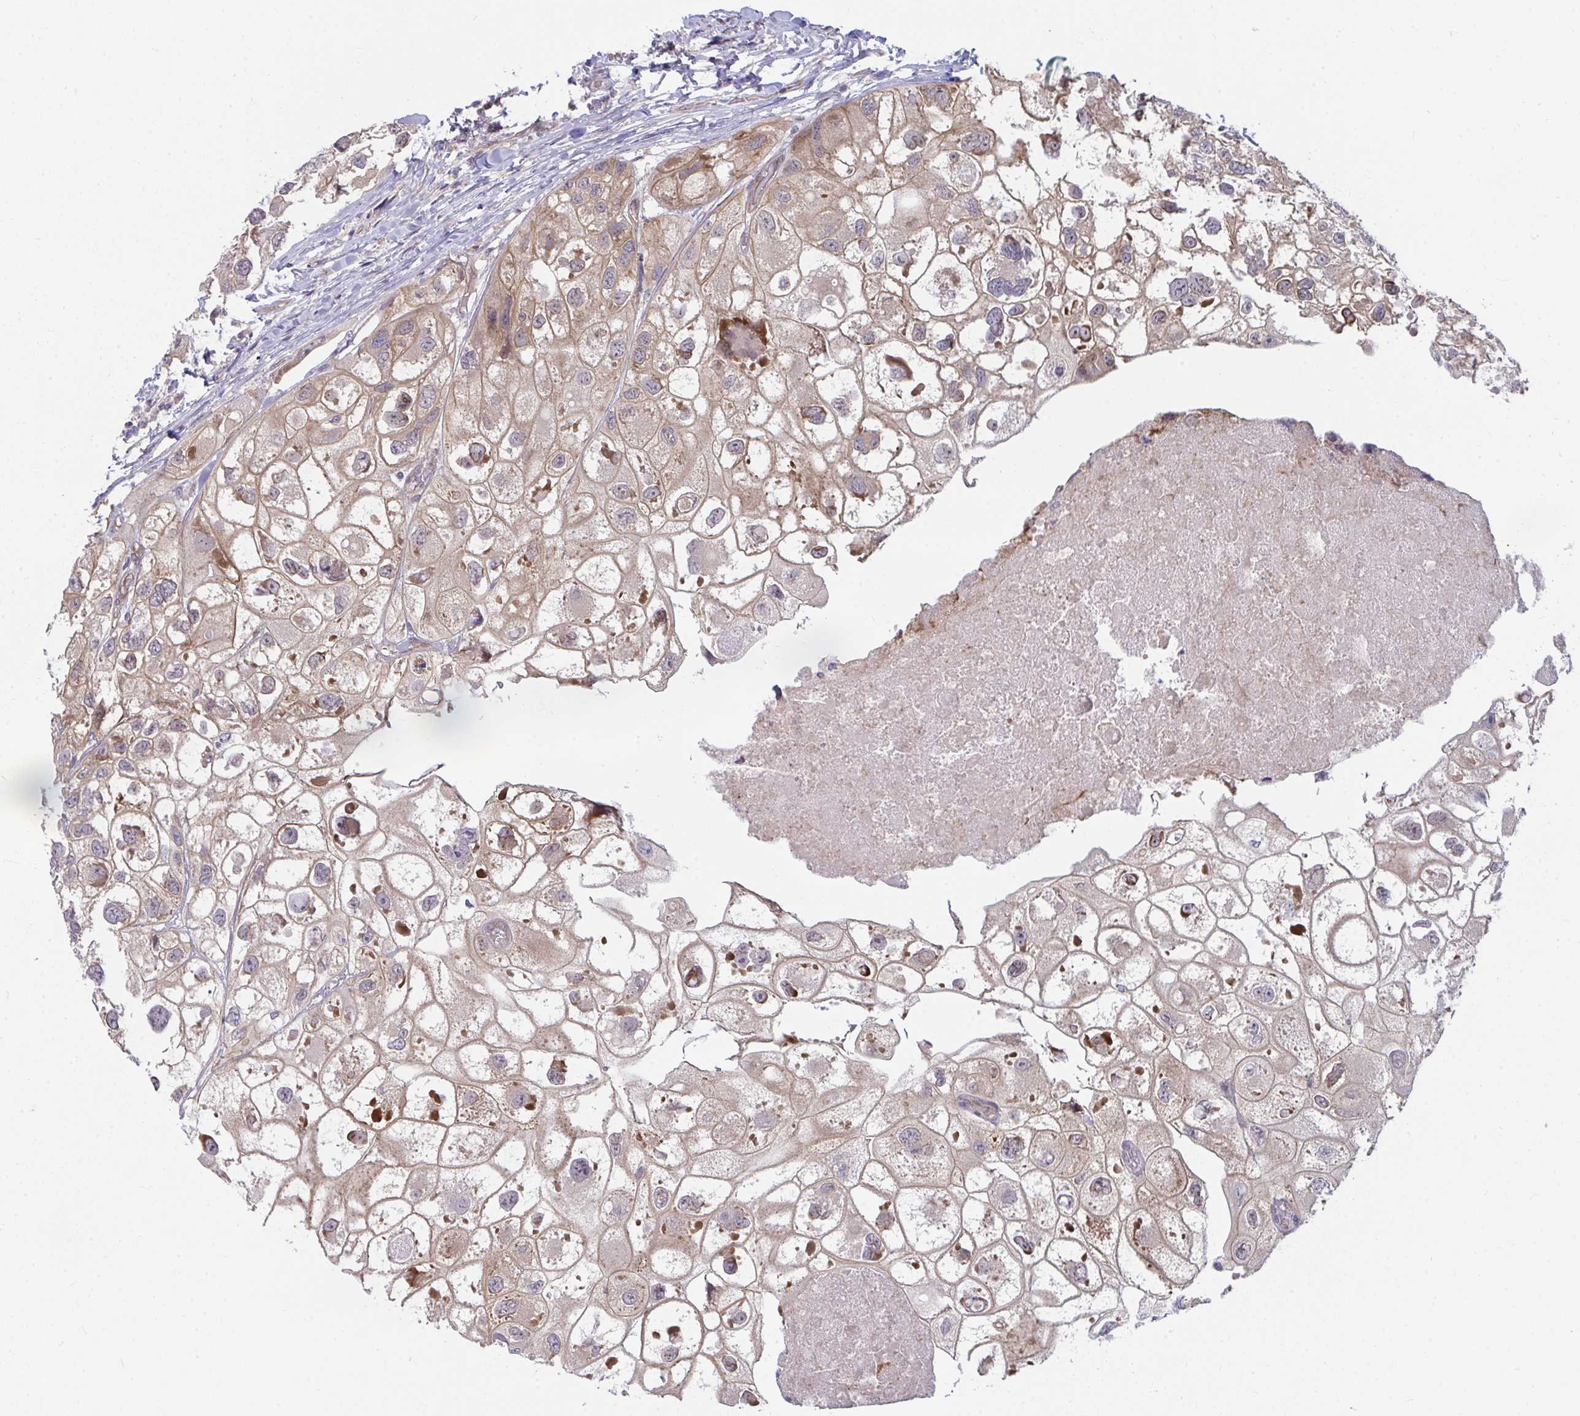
{"staining": {"intensity": "weak", "quantity": ">75%", "location": "cytoplasmic/membranous"}, "tissue": "urothelial cancer", "cell_type": "Tumor cells", "image_type": "cancer", "snomed": [{"axis": "morphology", "description": "Urothelial carcinoma, High grade"}, {"axis": "topography", "description": "Urinary bladder"}], "caption": "Brown immunohistochemical staining in human urothelial cancer shows weak cytoplasmic/membranous expression in about >75% of tumor cells. The staining was performed using DAB (3,3'-diaminobenzidine), with brown indicating positive protein expression. Nuclei are stained blue with hematoxylin.", "gene": "CASP9", "patient": {"sex": "female", "age": 64}}